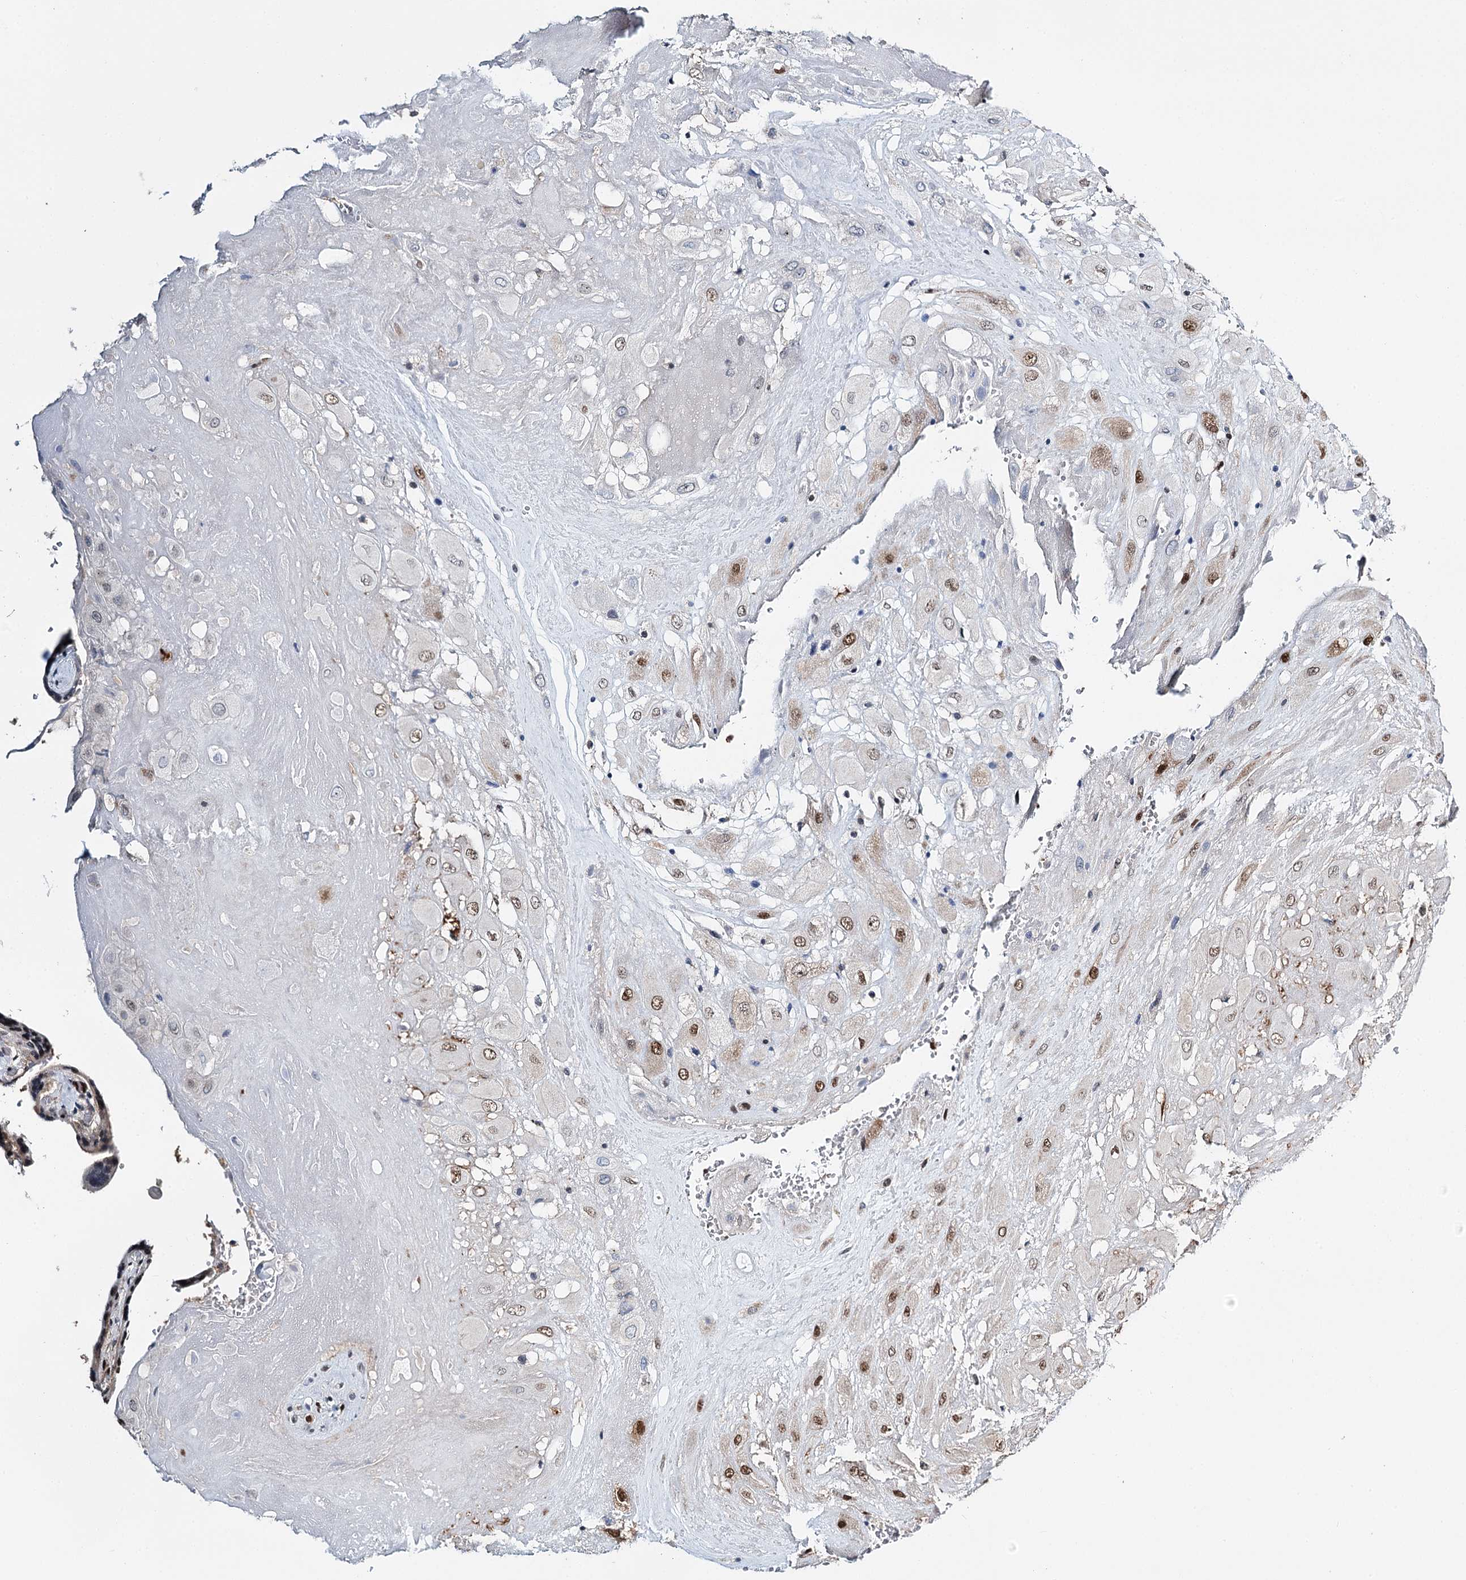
{"staining": {"intensity": "moderate", "quantity": "25%-75%", "location": "nuclear"}, "tissue": "placenta", "cell_type": "Decidual cells", "image_type": "normal", "snomed": [{"axis": "morphology", "description": "Normal tissue, NOS"}, {"axis": "topography", "description": "Placenta"}], "caption": "Placenta stained for a protein demonstrates moderate nuclear positivity in decidual cells. (Brightfield microscopy of DAB IHC at high magnification).", "gene": "RPS27A", "patient": {"sex": "female", "age": 37}}